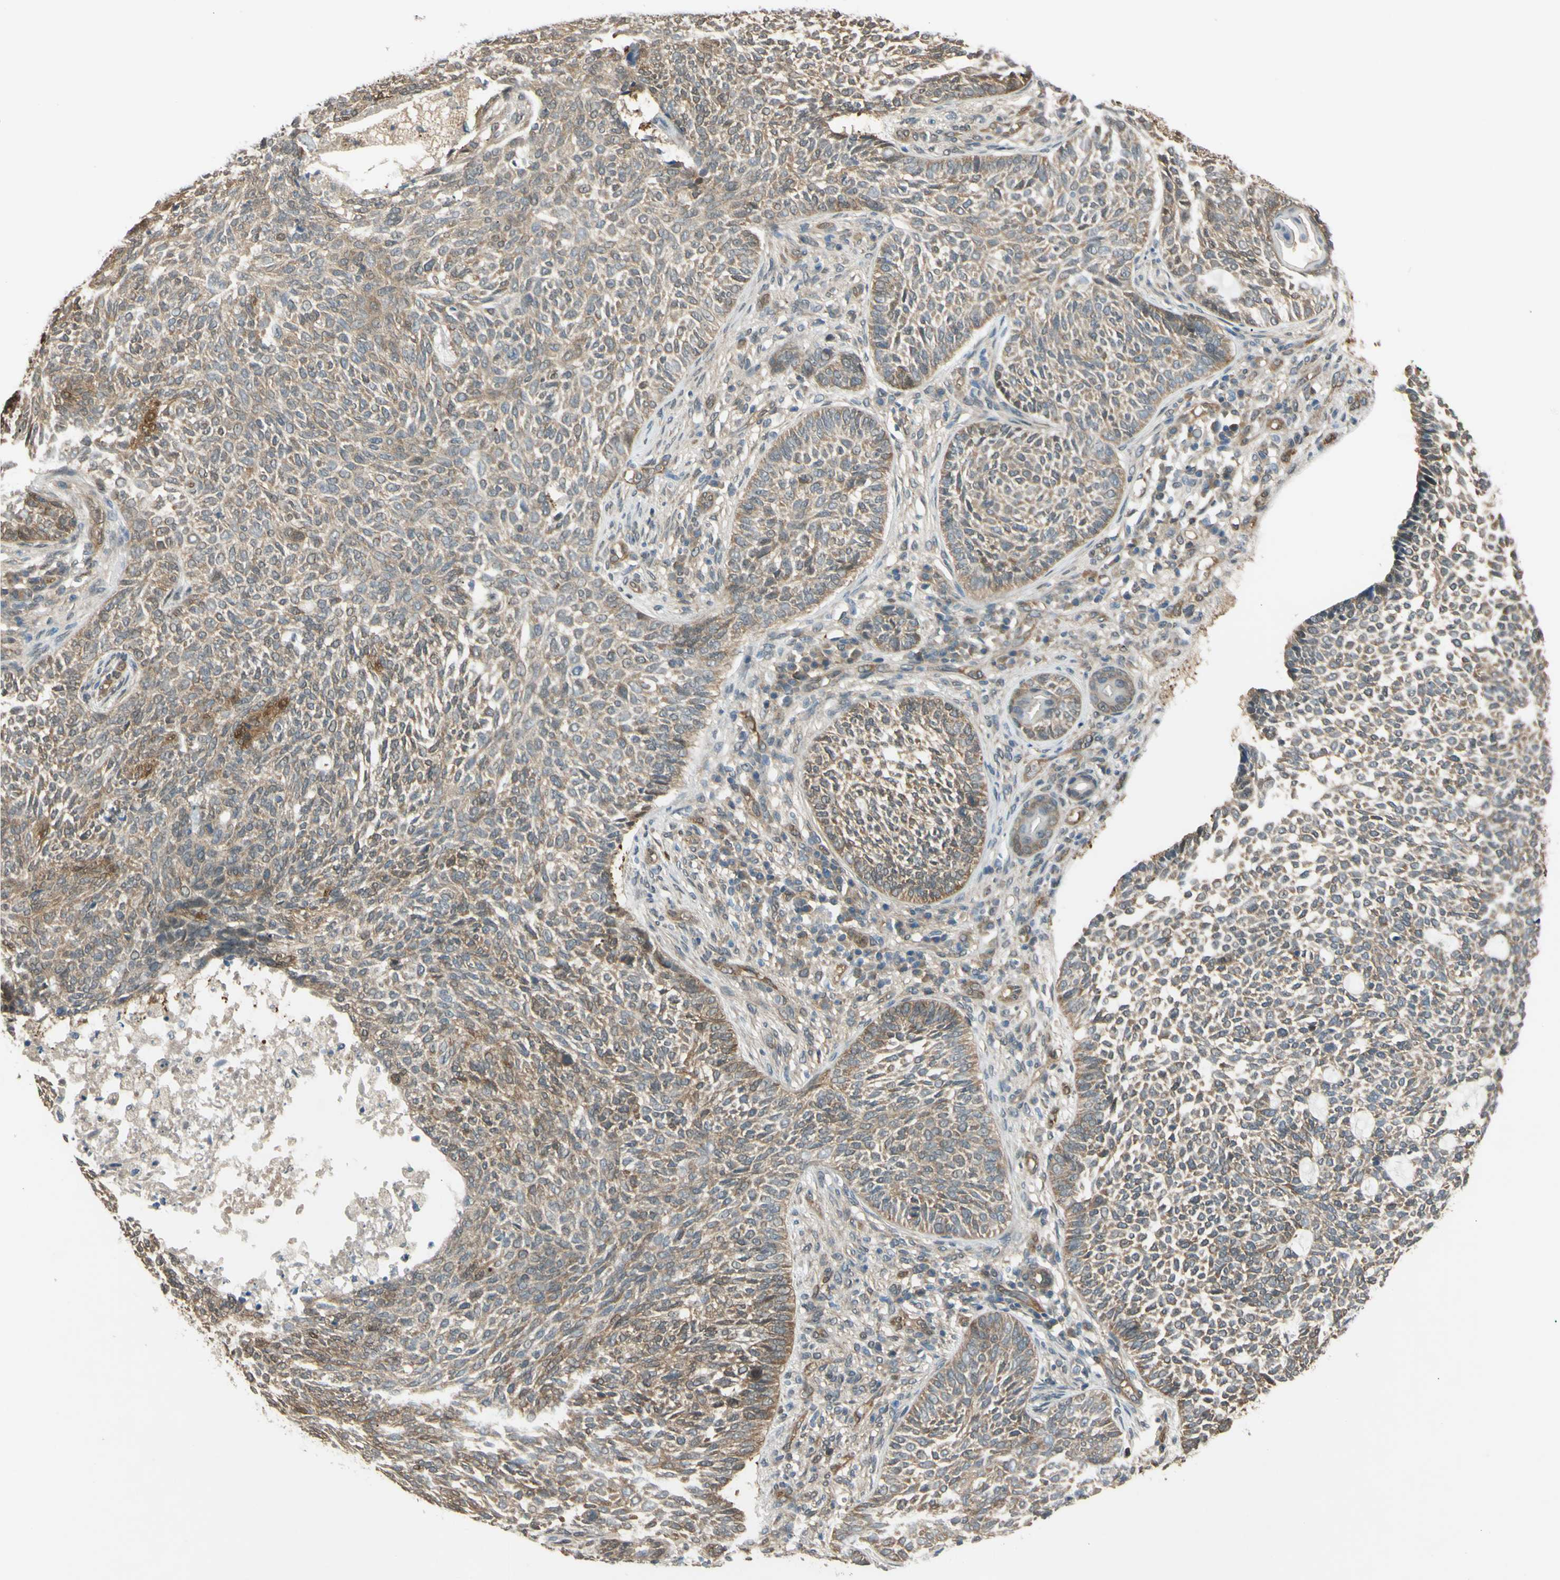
{"staining": {"intensity": "weak", "quantity": ">75%", "location": "cytoplasmic/membranous"}, "tissue": "skin cancer", "cell_type": "Tumor cells", "image_type": "cancer", "snomed": [{"axis": "morphology", "description": "Basal cell carcinoma"}, {"axis": "topography", "description": "Skin"}], "caption": "IHC photomicrograph of neoplastic tissue: human skin cancer (basal cell carcinoma) stained using immunohistochemistry reveals low levels of weak protein expression localized specifically in the cytoplasmic/membranous of tumor cells, appearing as a cytoplasmic/membranous brown color.", "gene": "YWHAQ", "patient": {"sex": "male", "age": 87}}